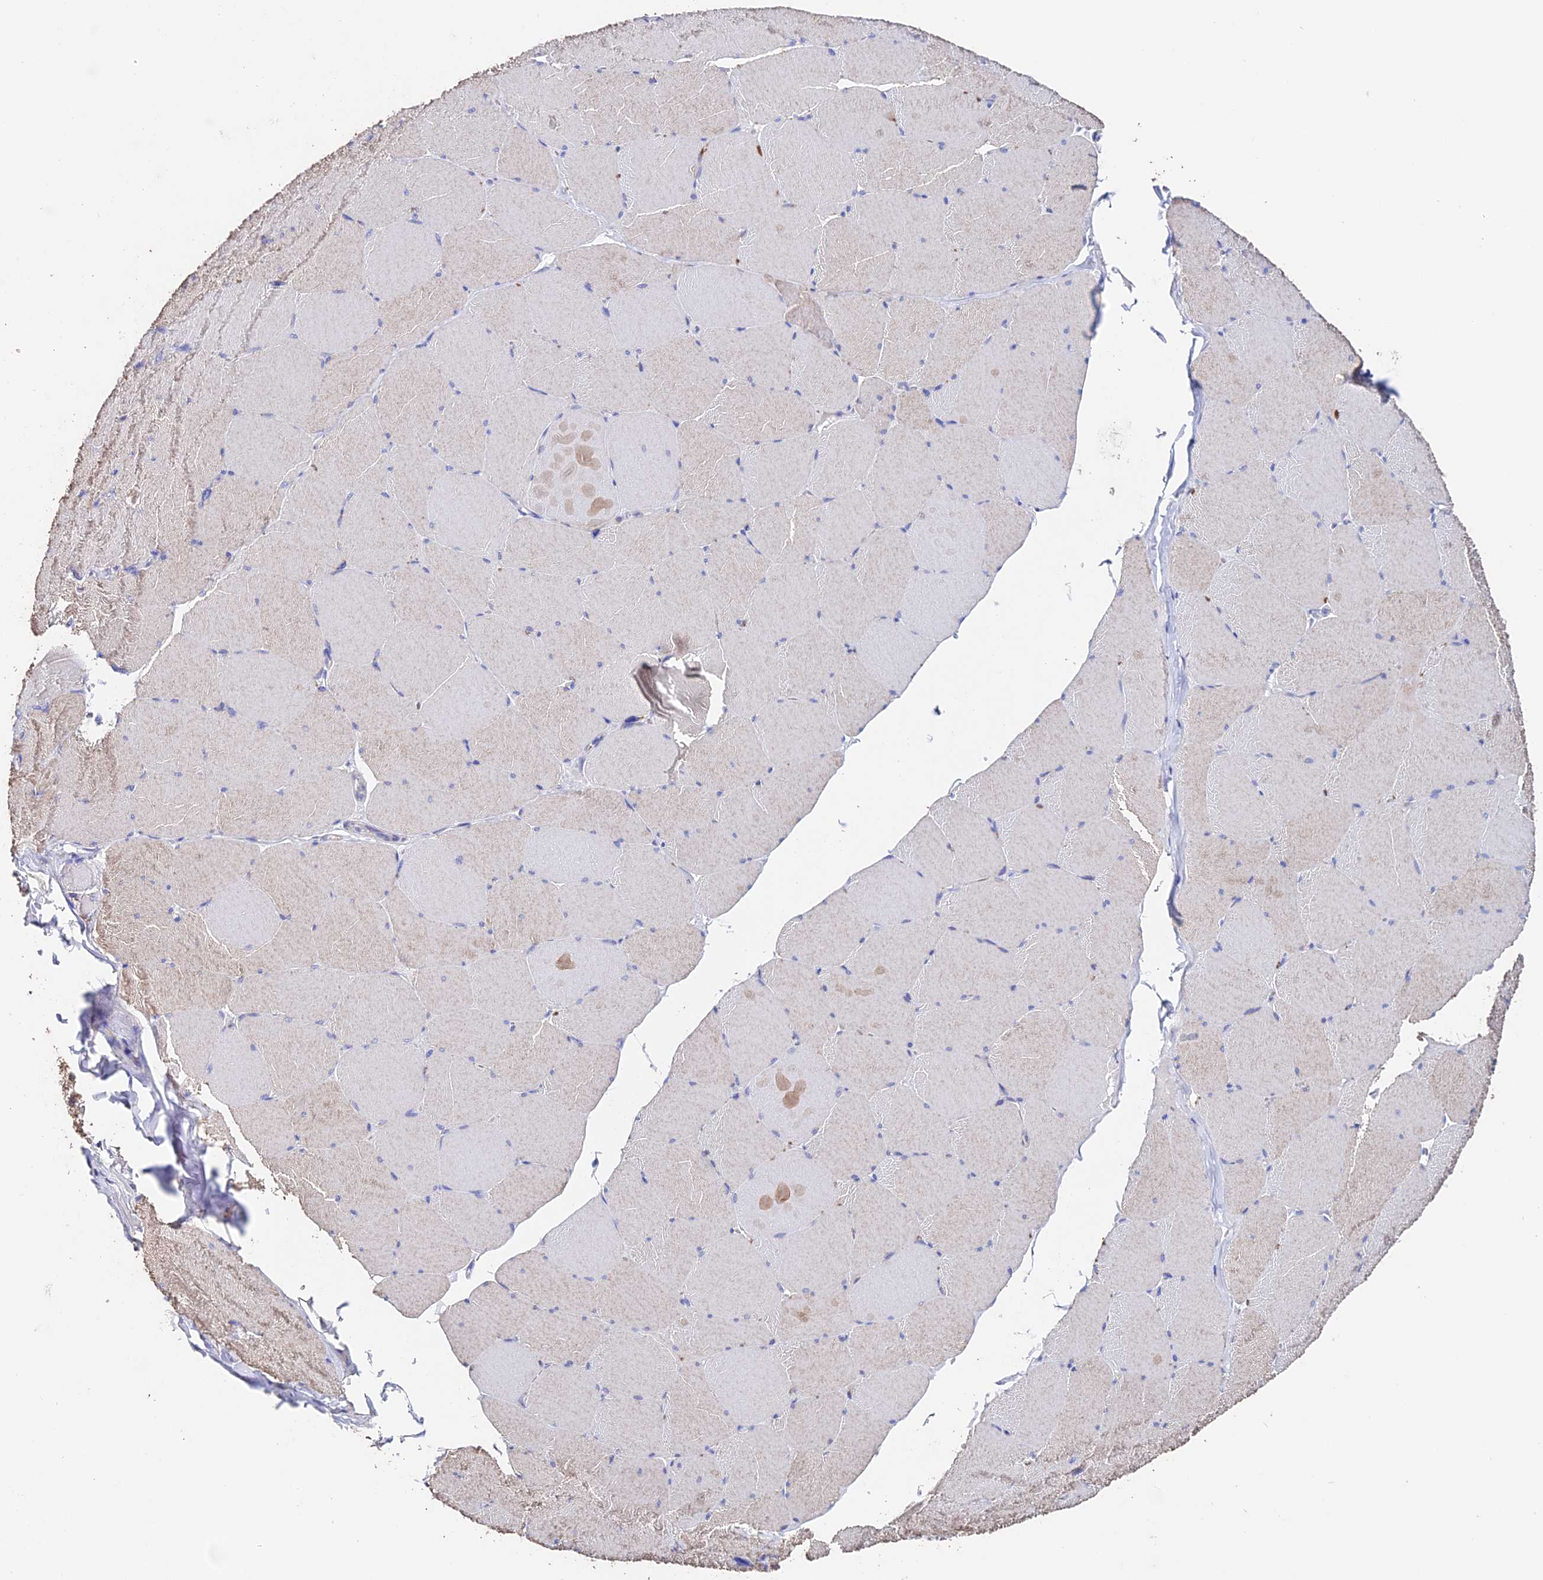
{"staining": {"intensity": "weak", "quantity": "<25%", "location": "cytoplasmic/membranous"}, "tissue": "skeletal muscle", "cell_type": "Myocytes", "image_type": "normal", "snomed": [{"axis": "morphology", "description": "Normal tissue, NOS"}, {"axis": "topography", "description": "Skeletal muscle"}, {"axis": "topography", "description": "Head-Neck"}], "caption": "The image shows no significant positivity in myocytes of skeletal muscle. (Stains: DAB immunohistochemistry (IHC) with hematoxylin counter stain, Microscopy: brightfield microscopy at high magnification).", "gene": "ESM1", "patient": {"sex": "male", "age": 66}}